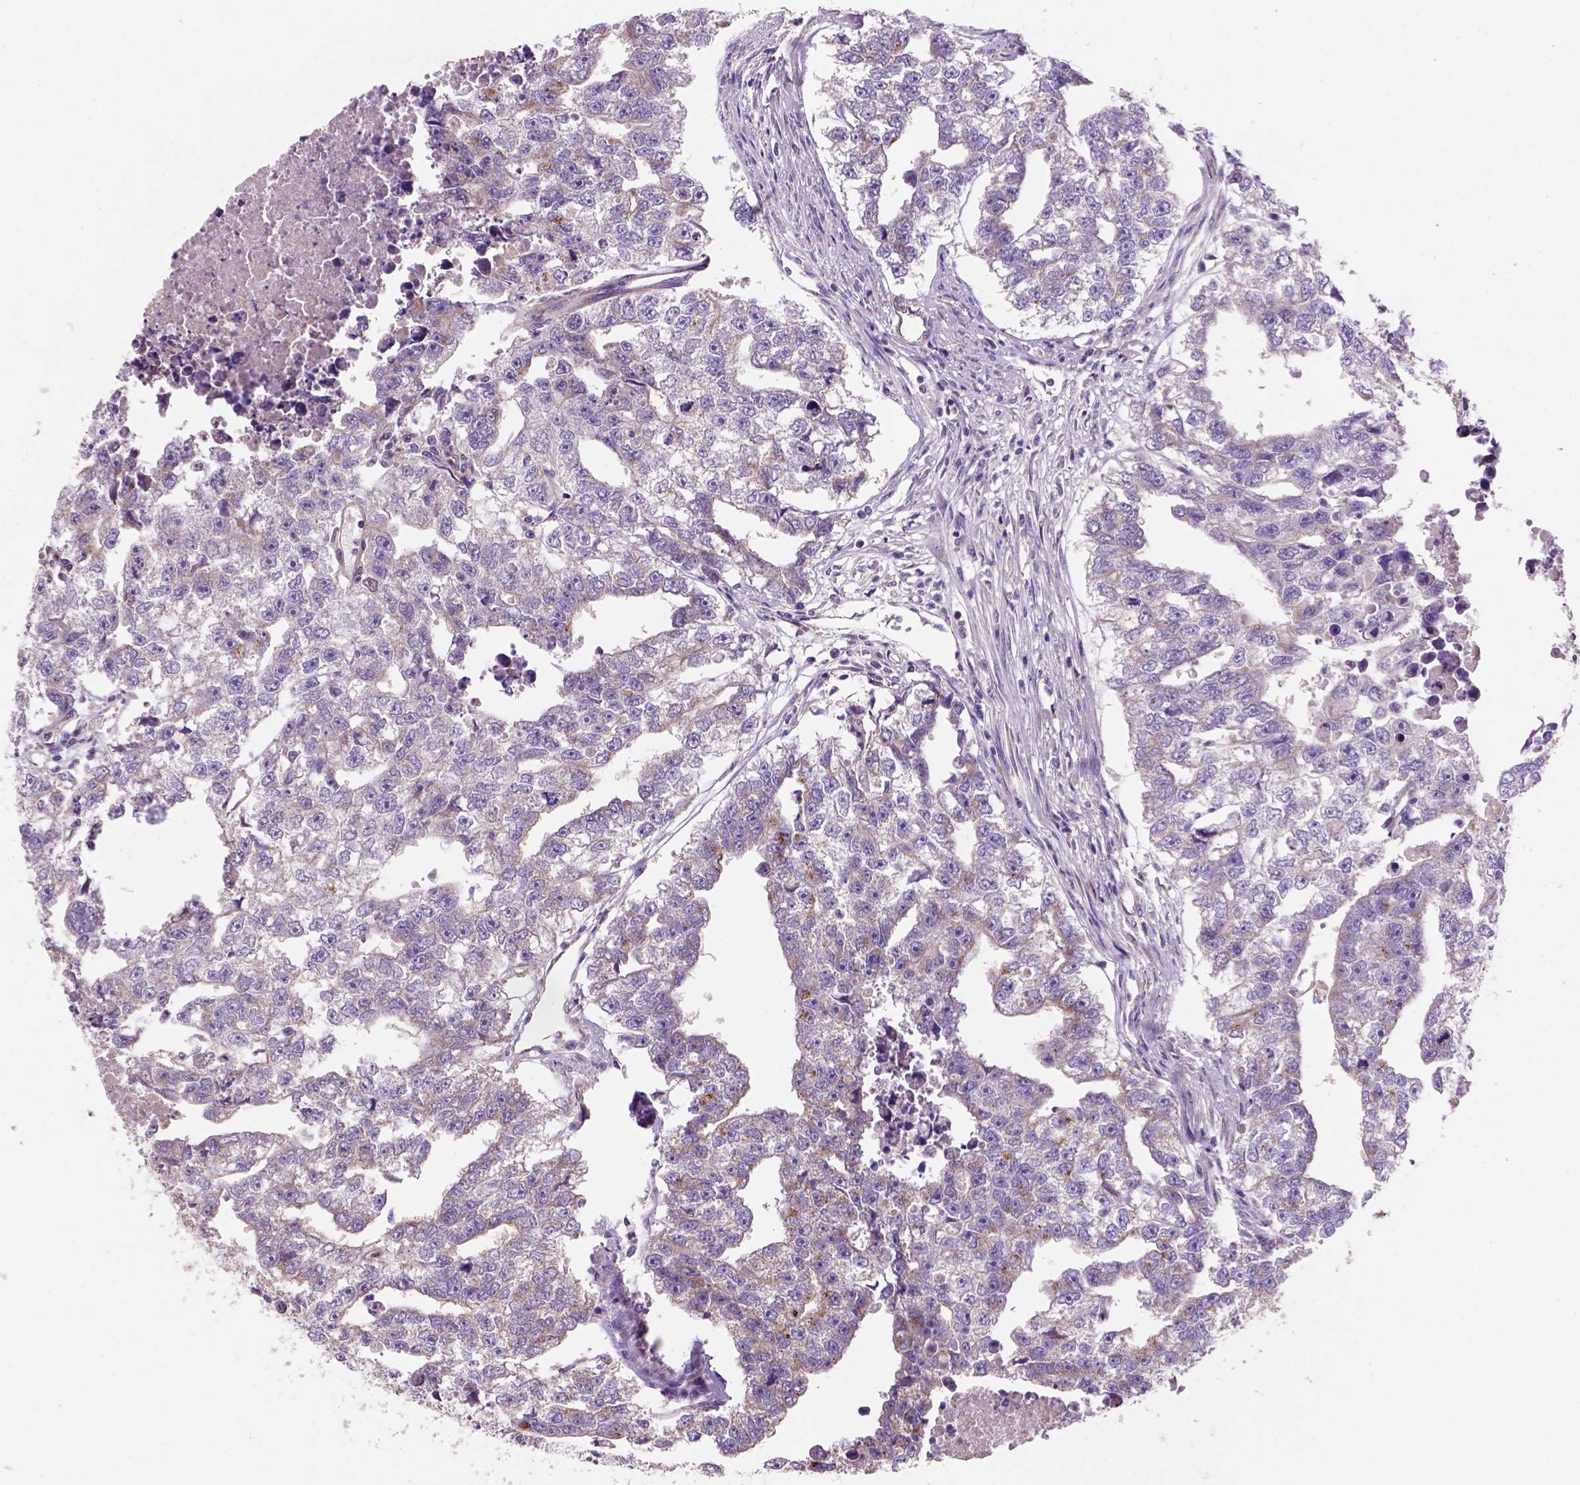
{"staining": {"intensity": "weak", "quantity": "25%-75%", "location": "cytoplasmic/membranous"}, "tissue": "testis cancer", "cell_type": "Tumor cells", "image_type": "cancer", "snomed": [{"axis": "morphology", "description": "Carcinoma, Embryonal, NOS"}, {"axis": "morphology", "description": "Teratoma, malignant, NOS"}, {"axis": "topography", "description": "Testis"}], "caption": "Immunohistochemistry (IHC) of human testis cancer (malignant teratoma) displays low levels of weak cytoplasmic/membranous positivity in approximately 25%-75% of tumor cells.", "gene": "WARS2", "patient": {"sex": "male", "age": 44}}